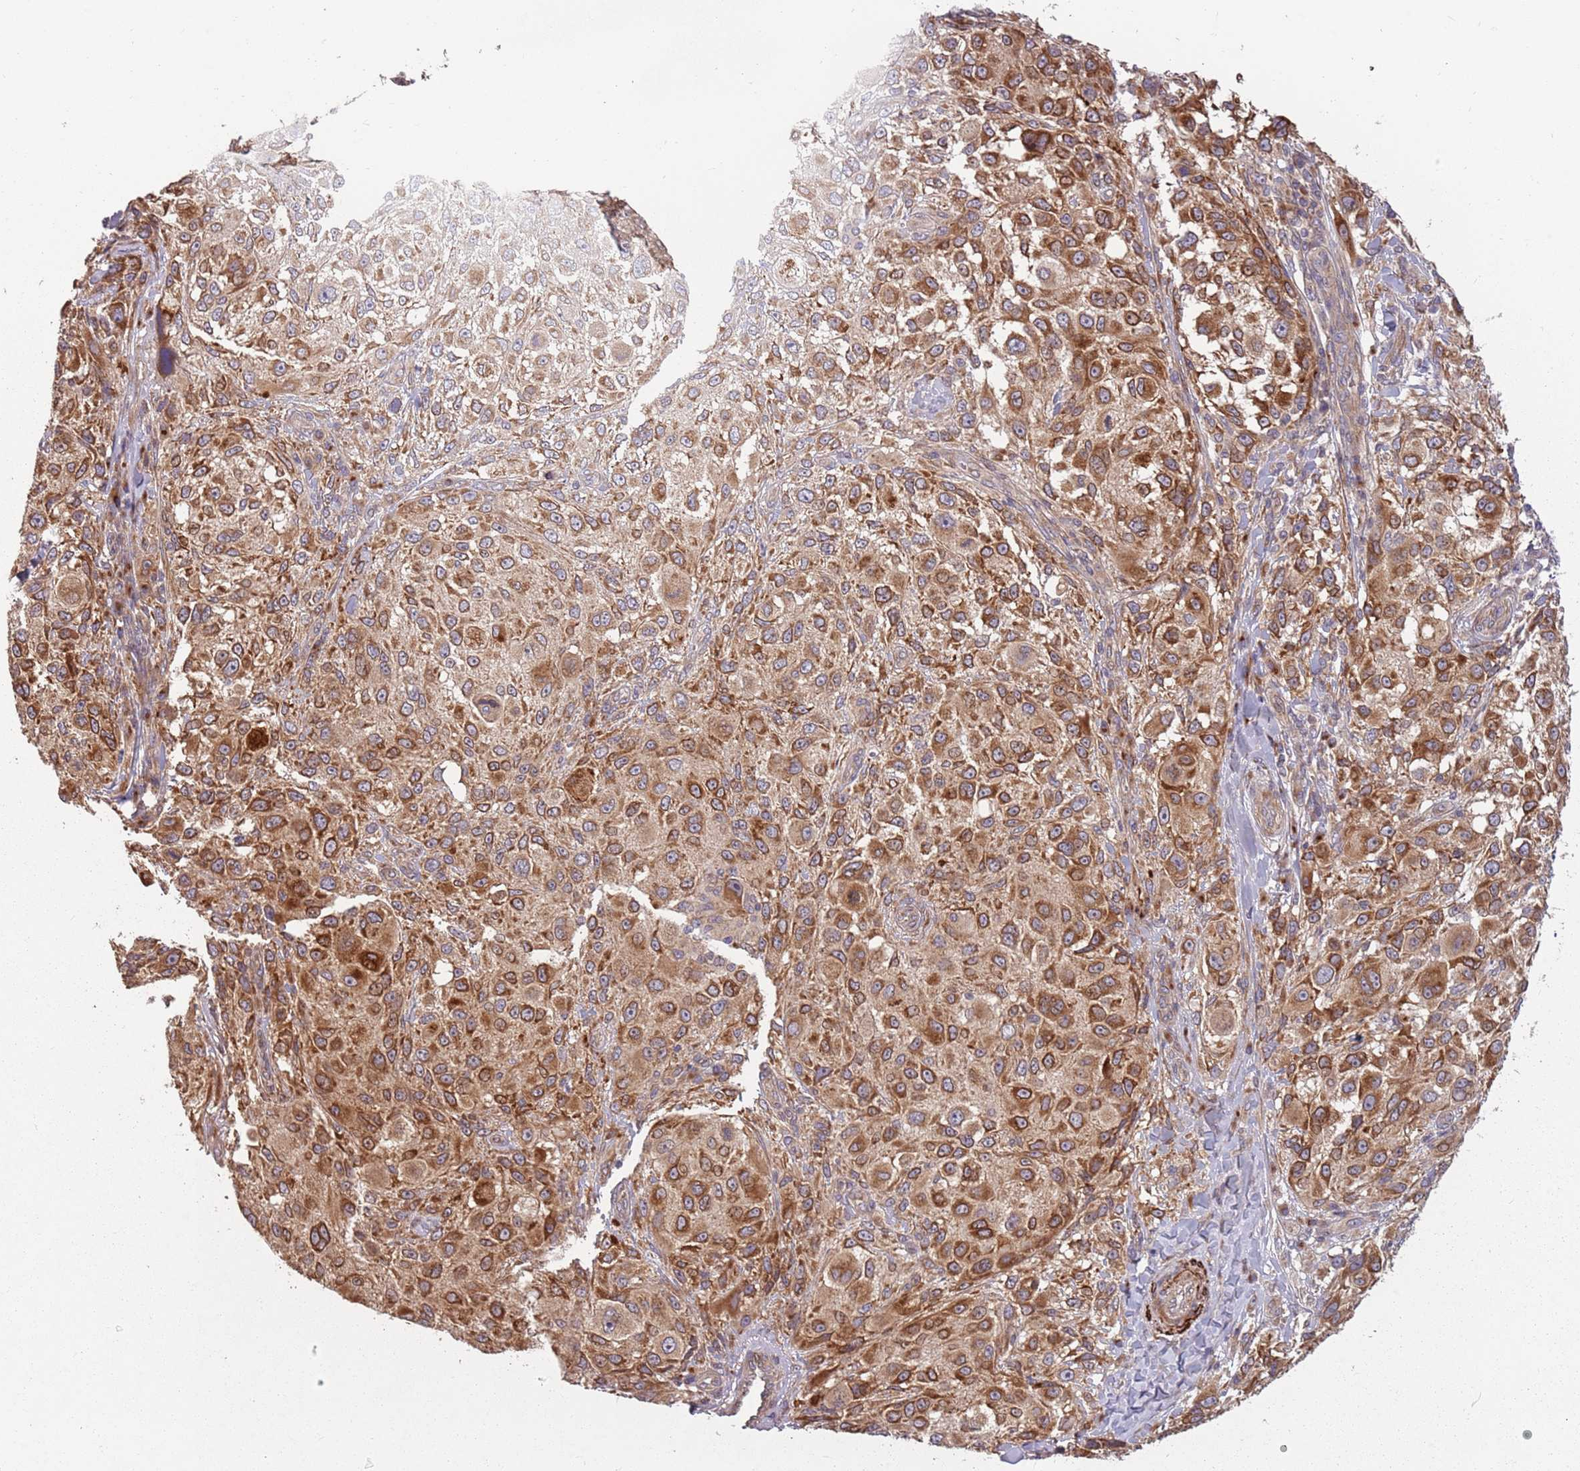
{"staining": {"intensity": "strong", "quantity": ">75%", "location": "cytoplasmic/membranous"}, "tissue": "melanoma", "cell_type": "Tumor cells", "image_type": "cancer", "snomed": [{"axis": "morphology", "description": "Normal morphology"}, {"axis": "morphology", "description": "Malignant melanoma, NOS"}, {"axis": "topography", "description": "Skin"}], "caption": "Tumor cells display high levels of strong cytoplasmic/membranous staining in about >75% of cells in human melanoma. The staining was performed using DAB, with brown indicating positive protein expression. Nuclei are stained blue with hematoxylin.", "gene": "PLD6", "patient": {"sex": "female", "age": 72}}